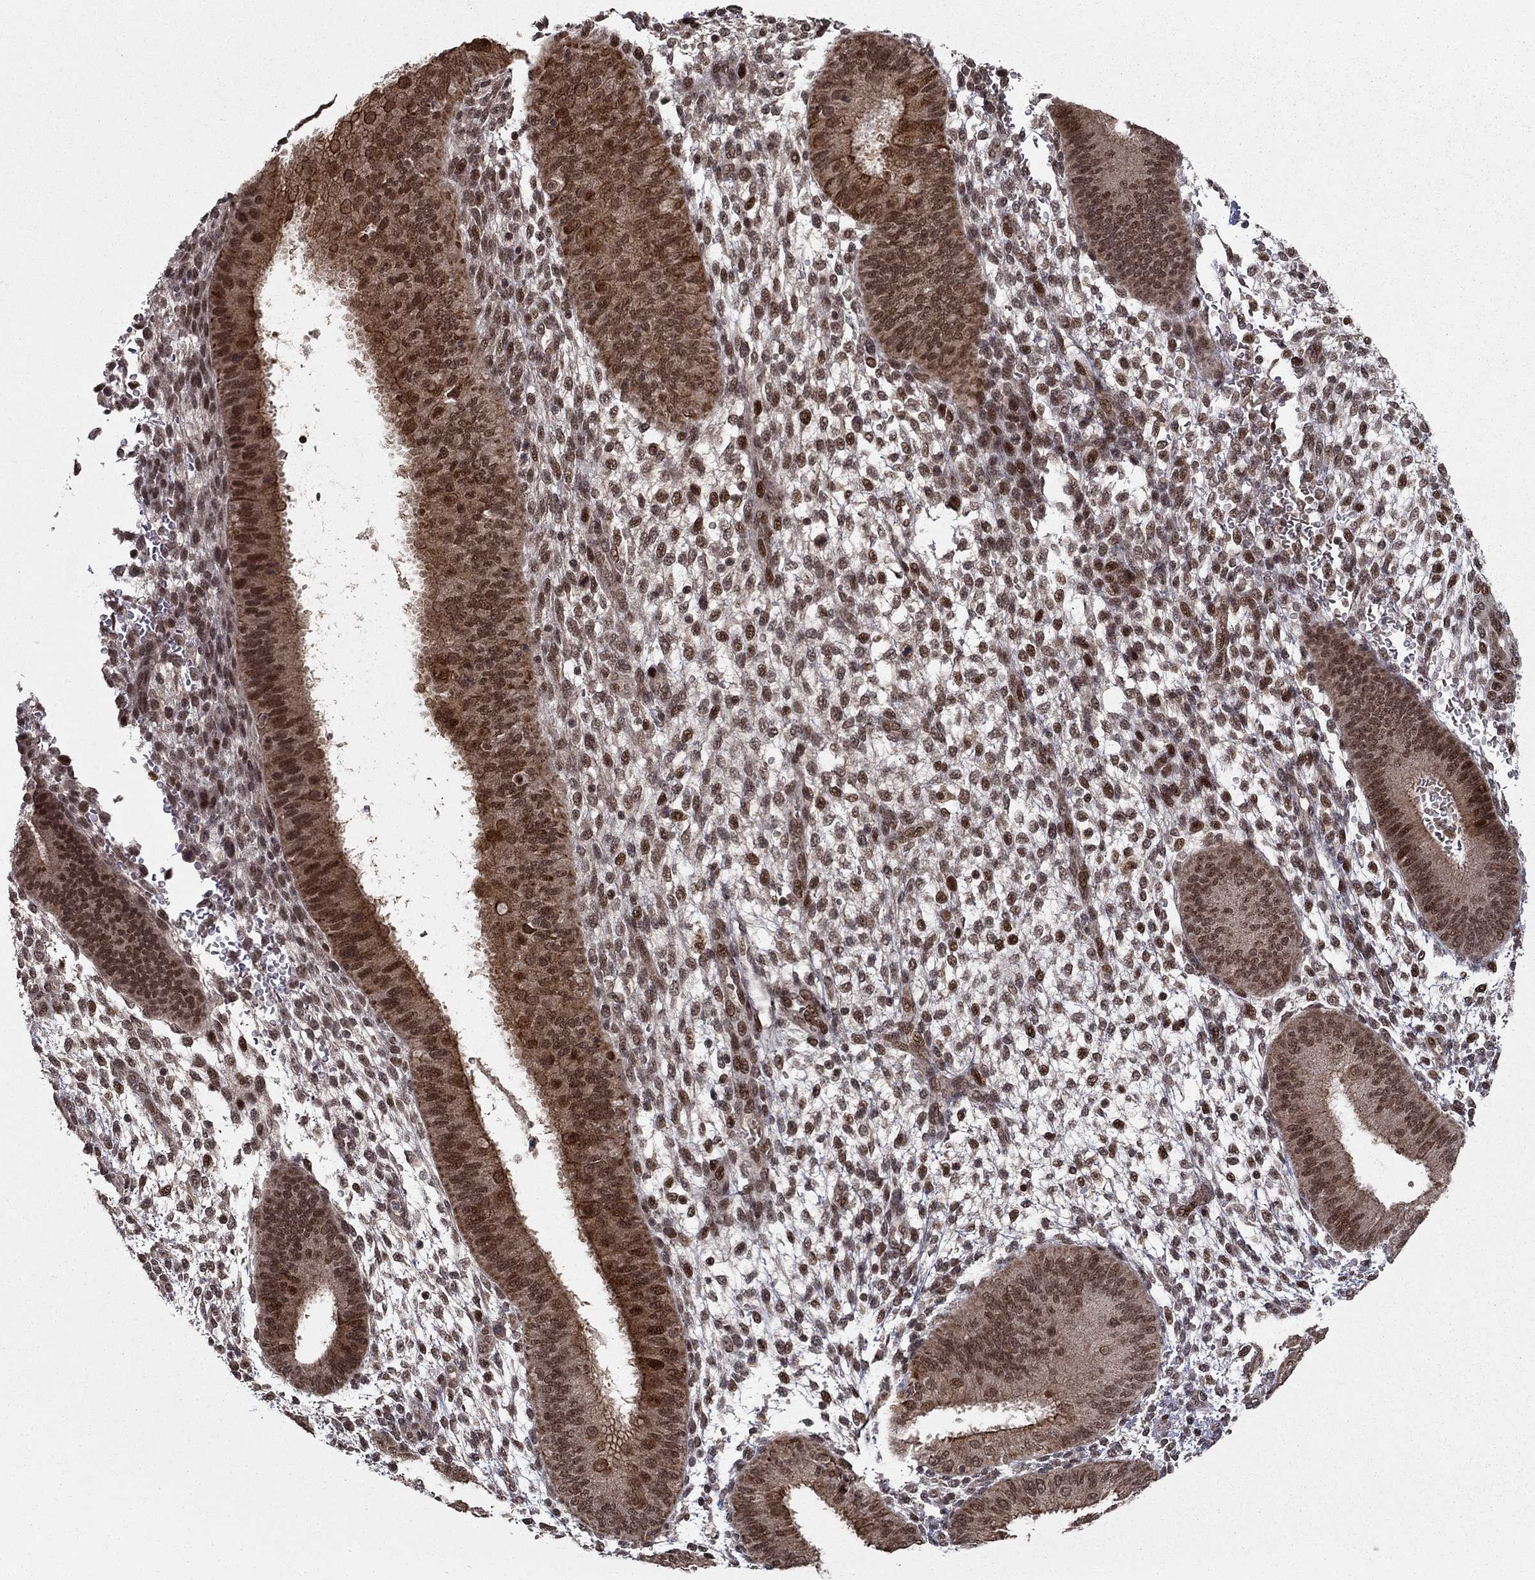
{"staining": {"intensity": "moderate", "quantity": "25%-75%", "location": "nuclear"}, "tissue": "endometrium", "cell_type": "Cells in endometrial stroma", "image_type": "normal", "snomed": [{"axis": "morphology", "description": "Normal tissue, NOS"}, {"axis": "topography", "description": "Endometrium"}], "caption": "Protein expression analysis of benign human endometrium reveals moderate nuclear positivity in approximately 25%-75% of cells in endometrial stroma.", "gene": "CDCA7L", "patient": {"sex": "female", "age": 39}}